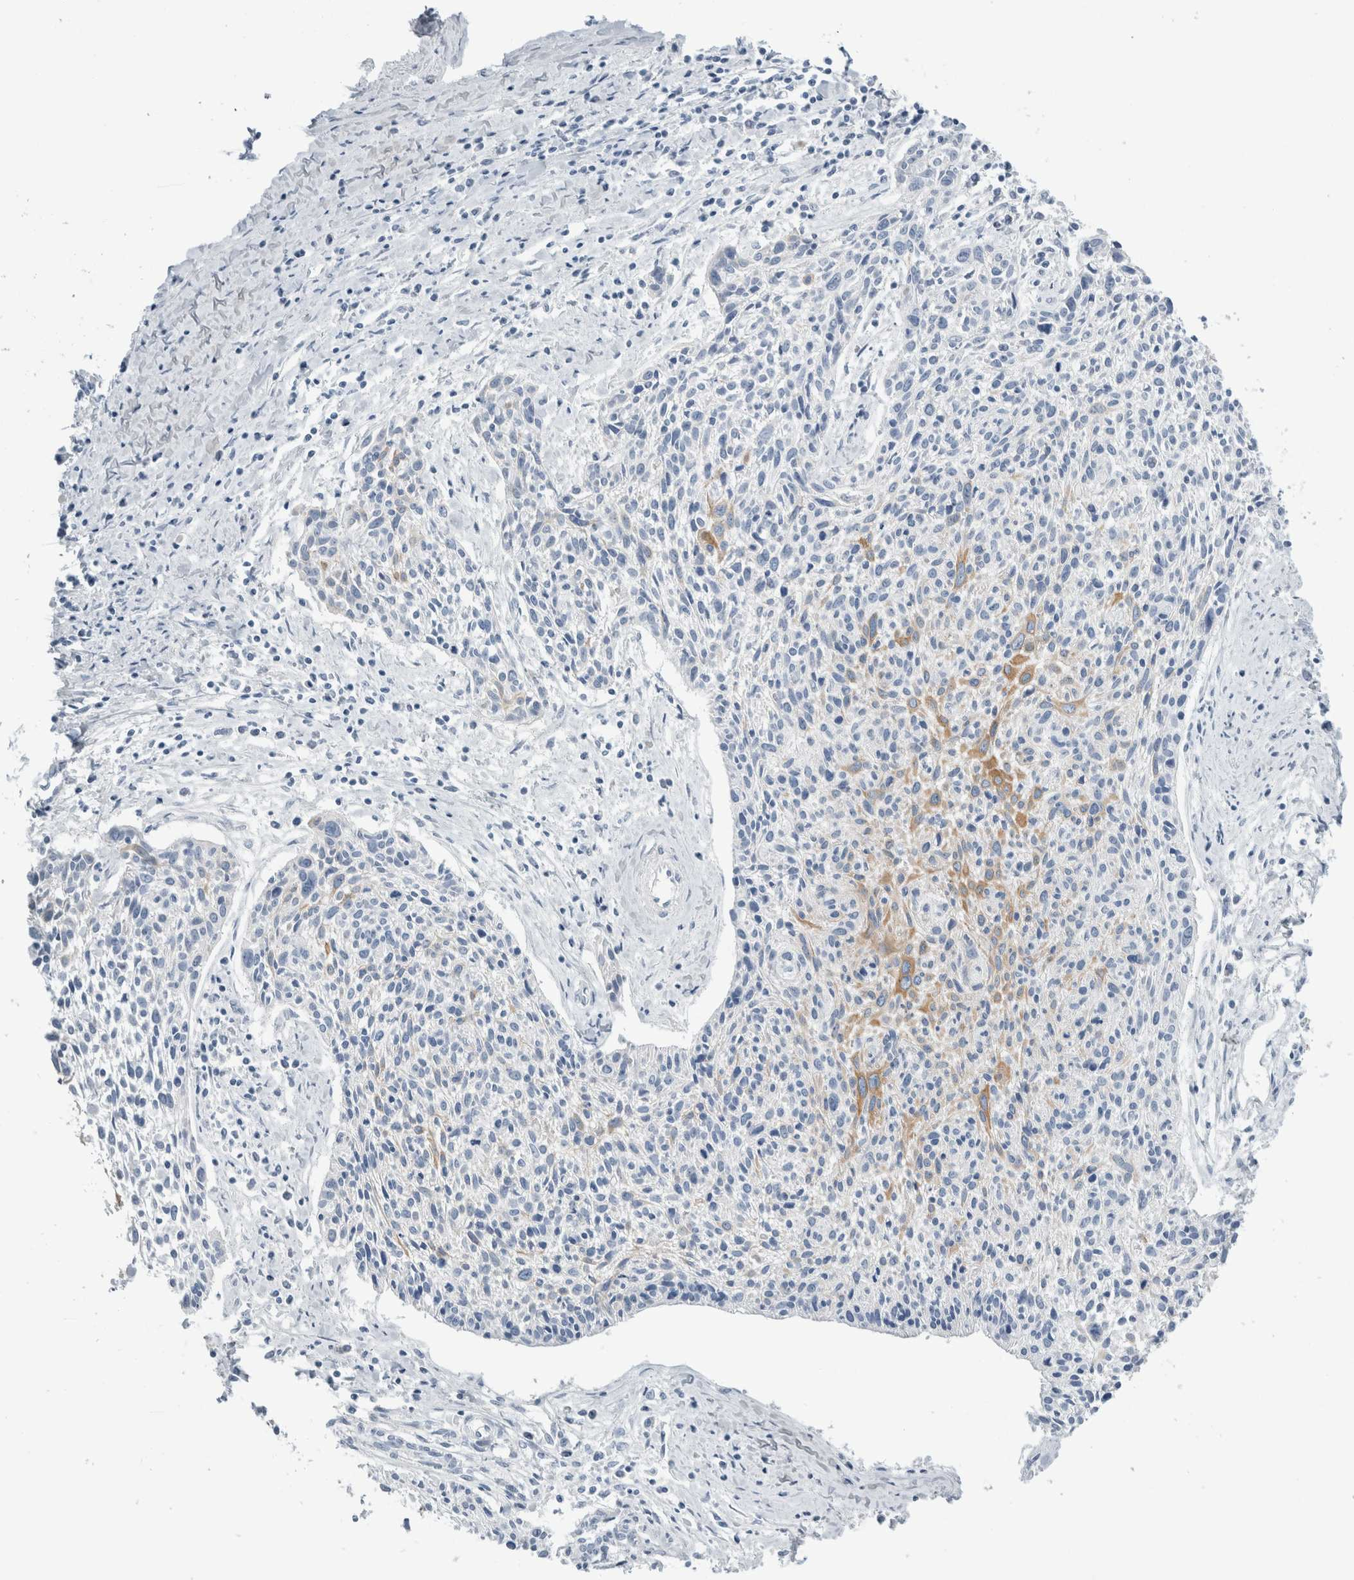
{"staining": {"intensity": "moderate", "quantity": "<25%", "location": "cytoplasmic/membranous"}, "tissue": "cervical cancer", "cell_type": "Tumor cells", "image_type": "cancer", "snomed": [{"axis": "morphology", "description": "Squamous cell carcinoma, NOS"}, {"axis": "topography", "description": "Cervix"}], "caption": "Immunohistochemistry (IHC) image of human cervical cancer stained for a protein (brown), which shows low levels of moderate cytoplasmic/membranous expression in about <25% of tumor cells.", "gene": "RPH3AL", "patient": {"sex": "female", "age": 51}}